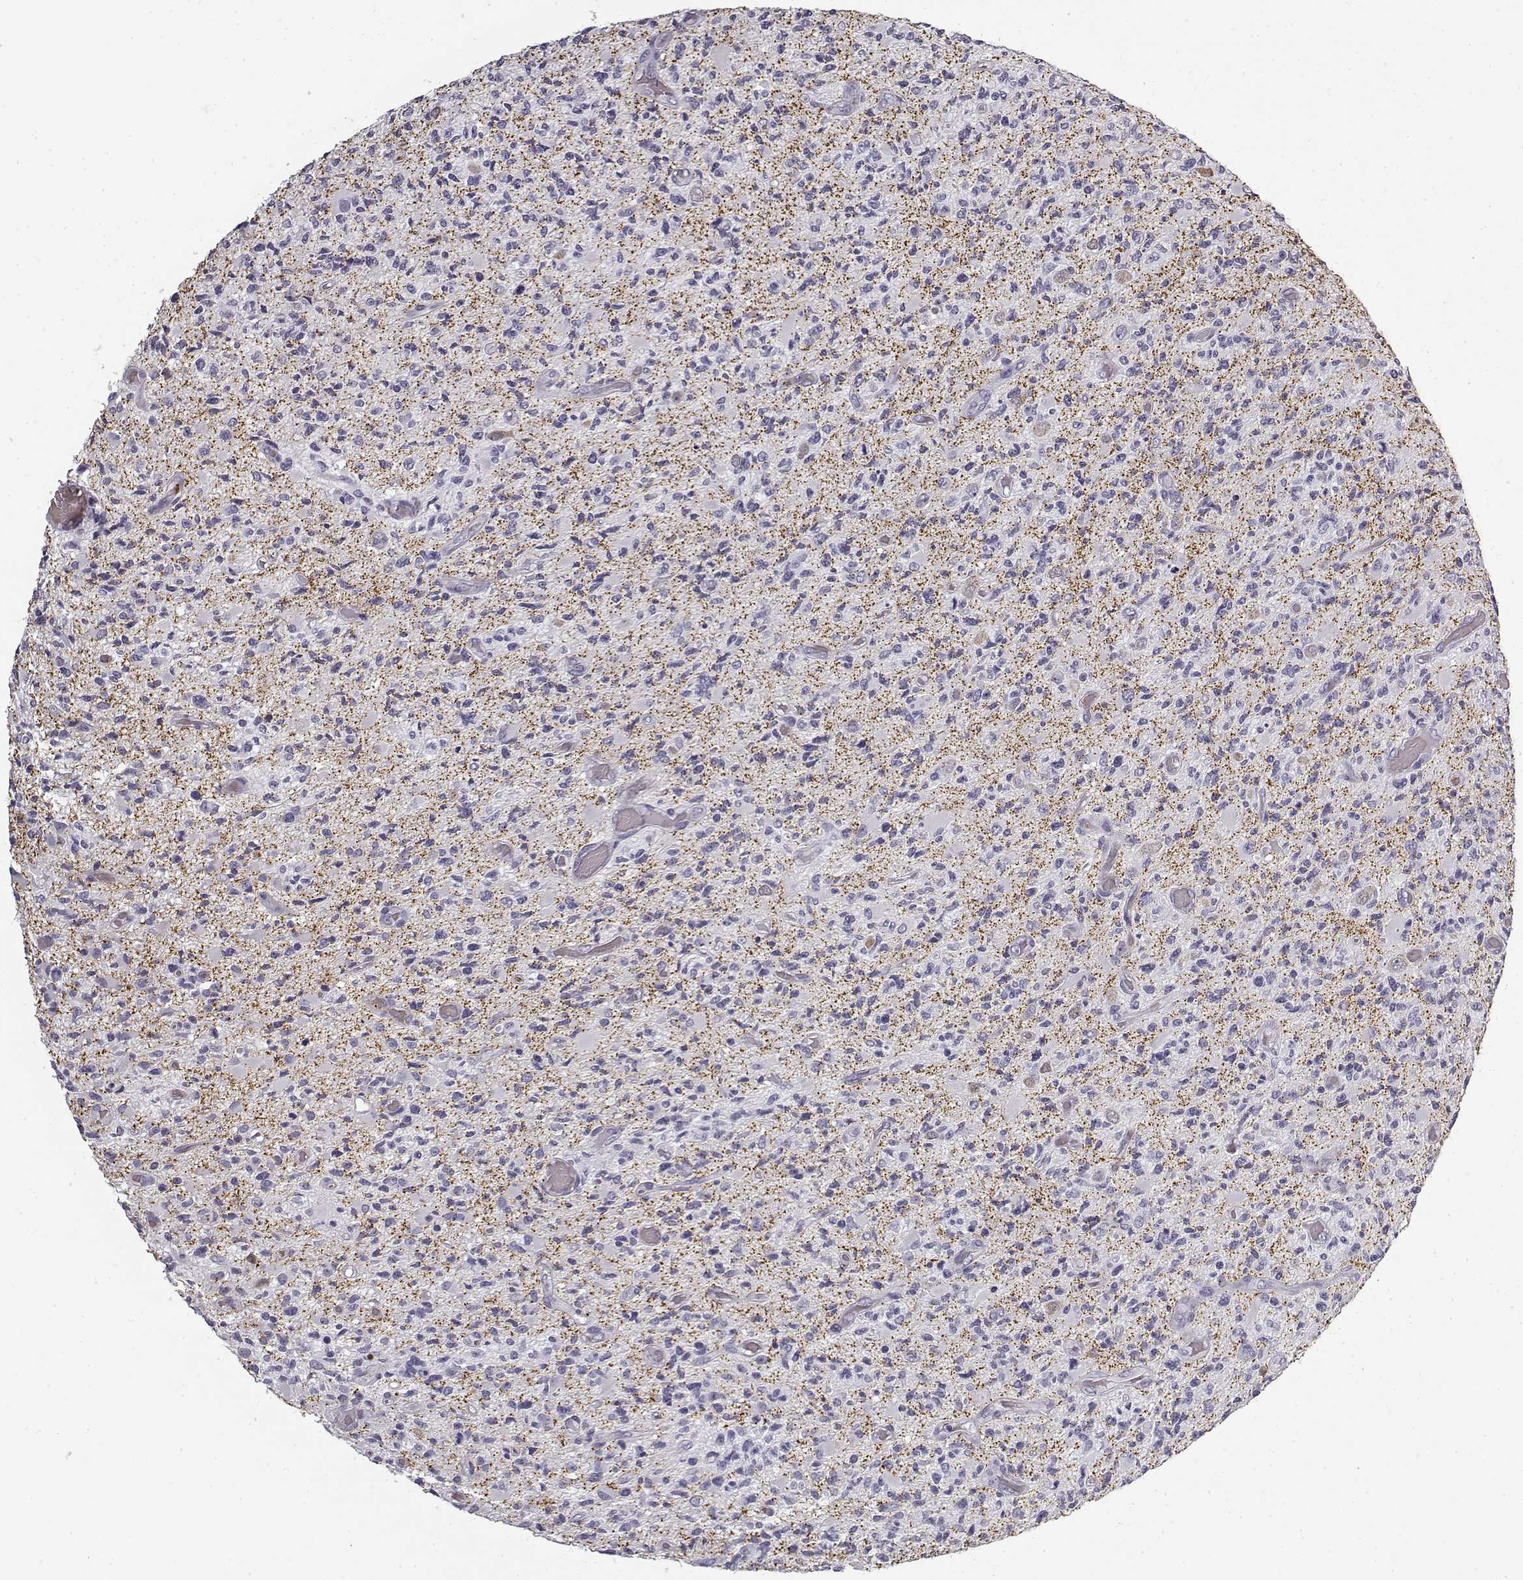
{"staining": {"intensity": "negative", "quantity": "none", "location": "none"}, "tissue": "glioma", "cell_type": "Tumor cells", "image_type": "cancer", "snomed": [{"axis": "morphology", "description": "Glioma, malignant, High grade"}, {"axis": "topography", "description": "Brain"}], "caption": "Tumor cells are negative for protein expression in human malignant high-grade glioma. The staining is performed using DAB (3,3'-diaminobenzidine) brown chromogen with nuclei counter-stained in using hematoxylin.", "gene": "SNCA", "patient": {"sex": "female", "age": 63}}